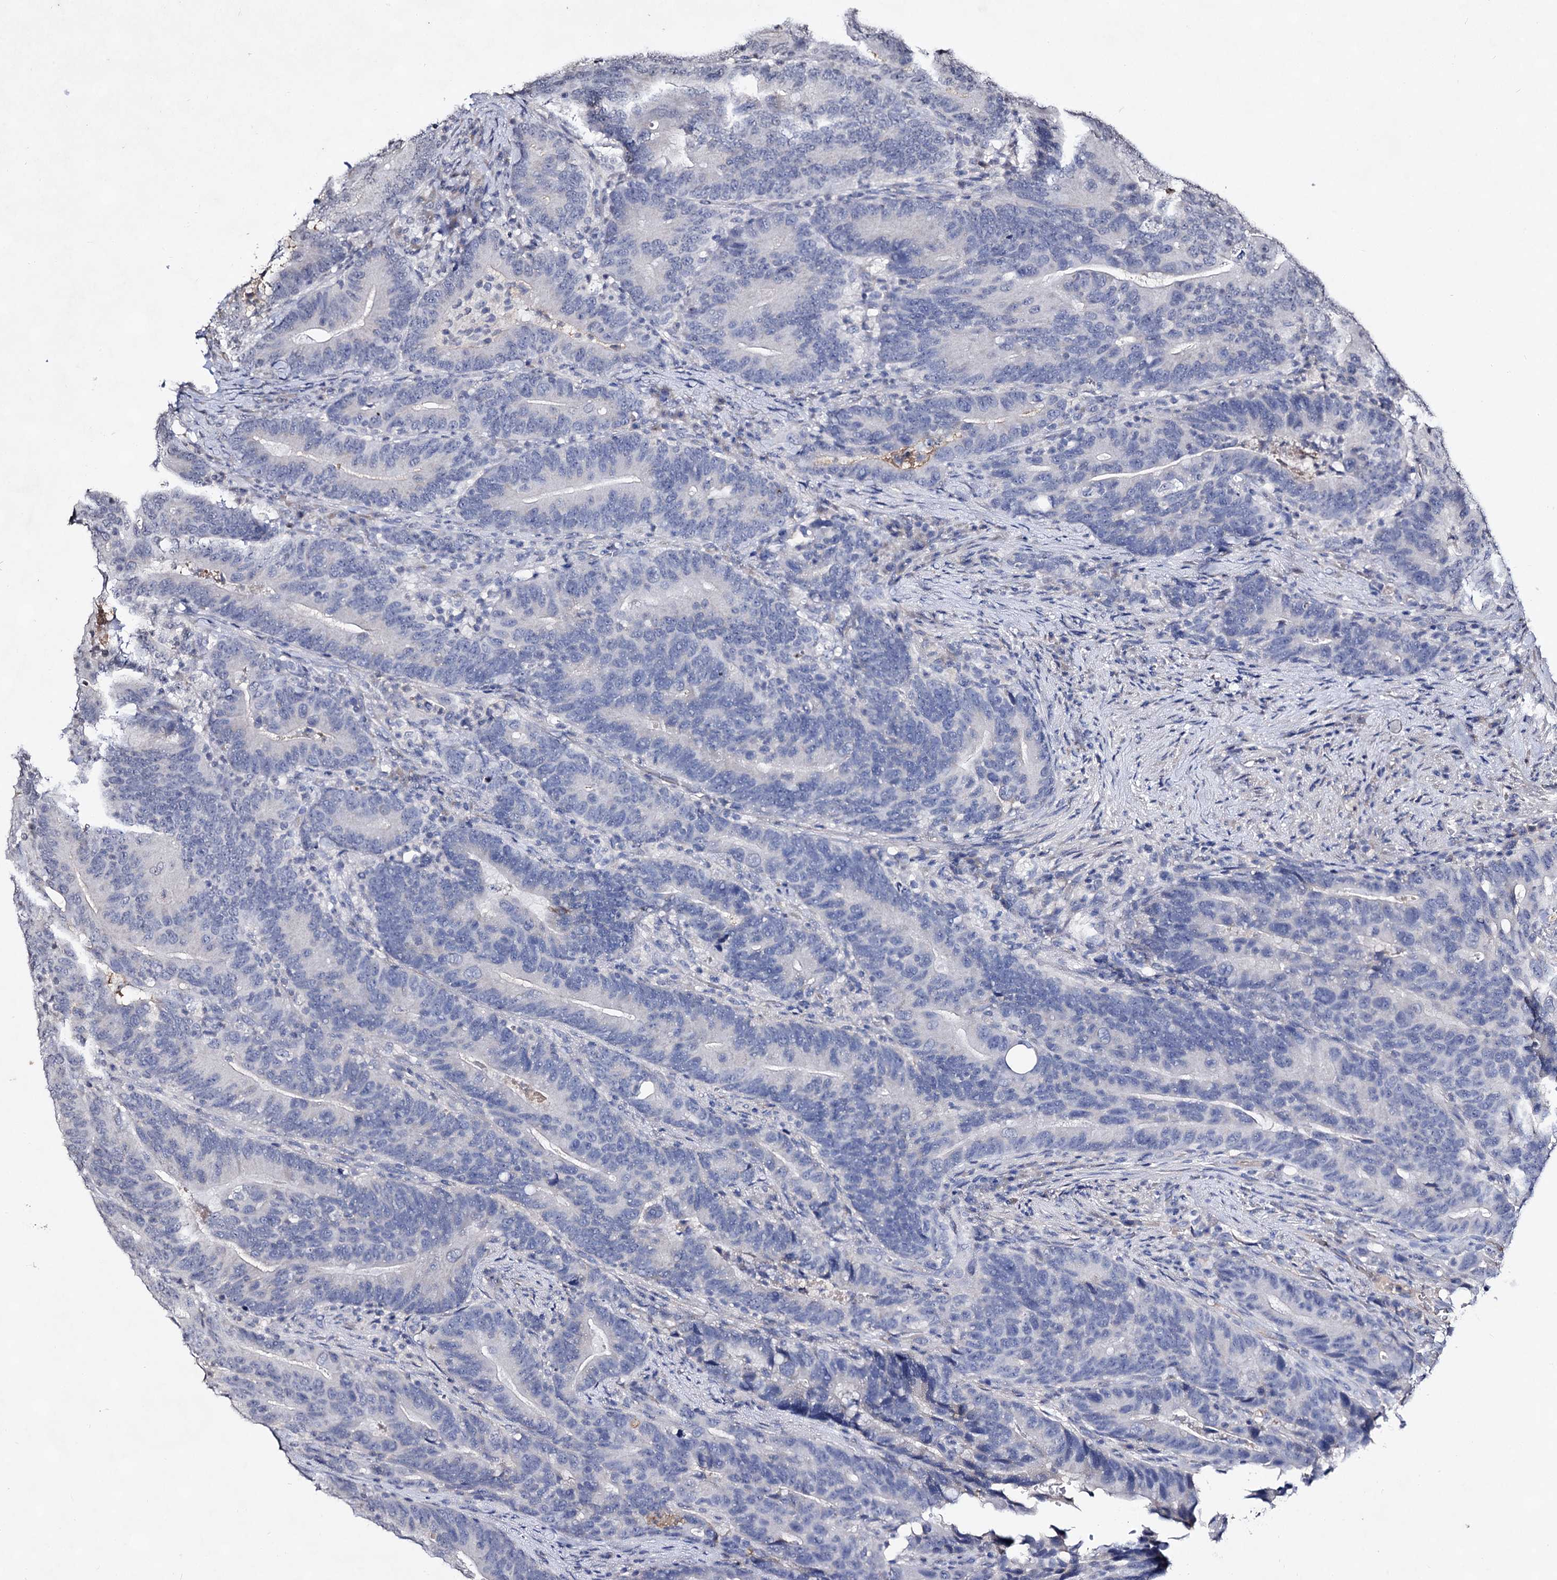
{"staining": {"intensity": "negative", "quantity": "none", "location": "none"}, "tissue": "colorectal cancer", "cell_type": "Tumor cells", "image_type": "cancer", "snomed": [{"axis": "morphology", "description": "Adenocarcinoma, NOS"}, {"axis": "topography", "description": "Colon"}], "caption": "High magnification brightfield microscopy of colorectal cancer stained with DAB (3,3'-diaminobenzidine) (brown) and counterstained with hematoxylin (blue): tumor cells show no significant positivity.", "gene": "PLIN1", "patient": {"sex": "female", "age": 66}}